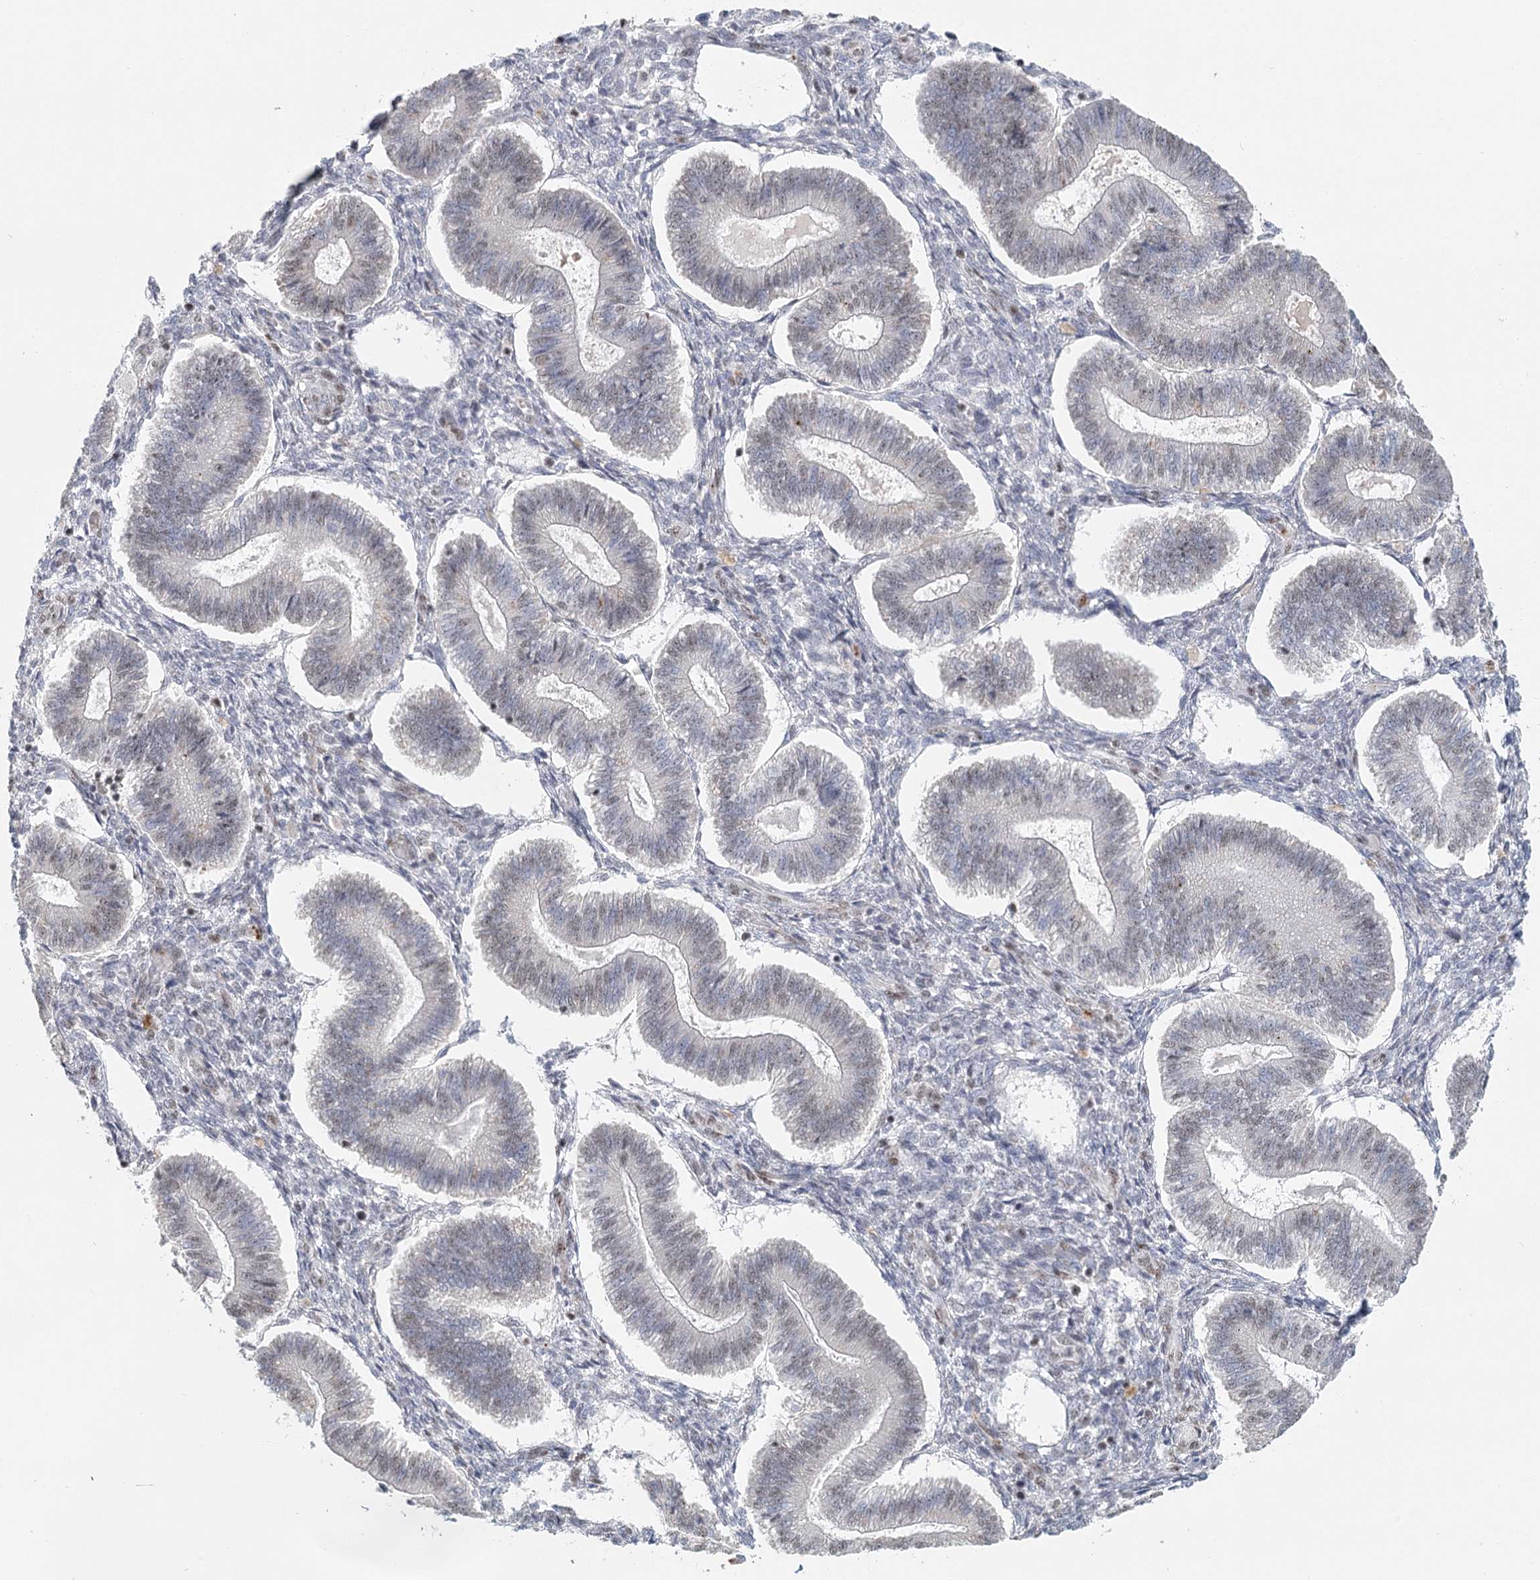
{"staining": {"intensity": "negative", "quantity": "none", "location": "none"}, "tissue": "endometrium", "cell_type": "Cells in endometrial stroma", "image_type": "normal", "snomed": [{"axis": "morphology", "description": "Normal tissue, NOS"}, {"axis": "topography", "description": "Endometrium"}], "caption": "Immunohistochemistry of unremarkable endometrium reveals no positivity in cells in endometrial stroma.", "gene": "BNIP5", "patient": {"sex": "female", "age": 25}}